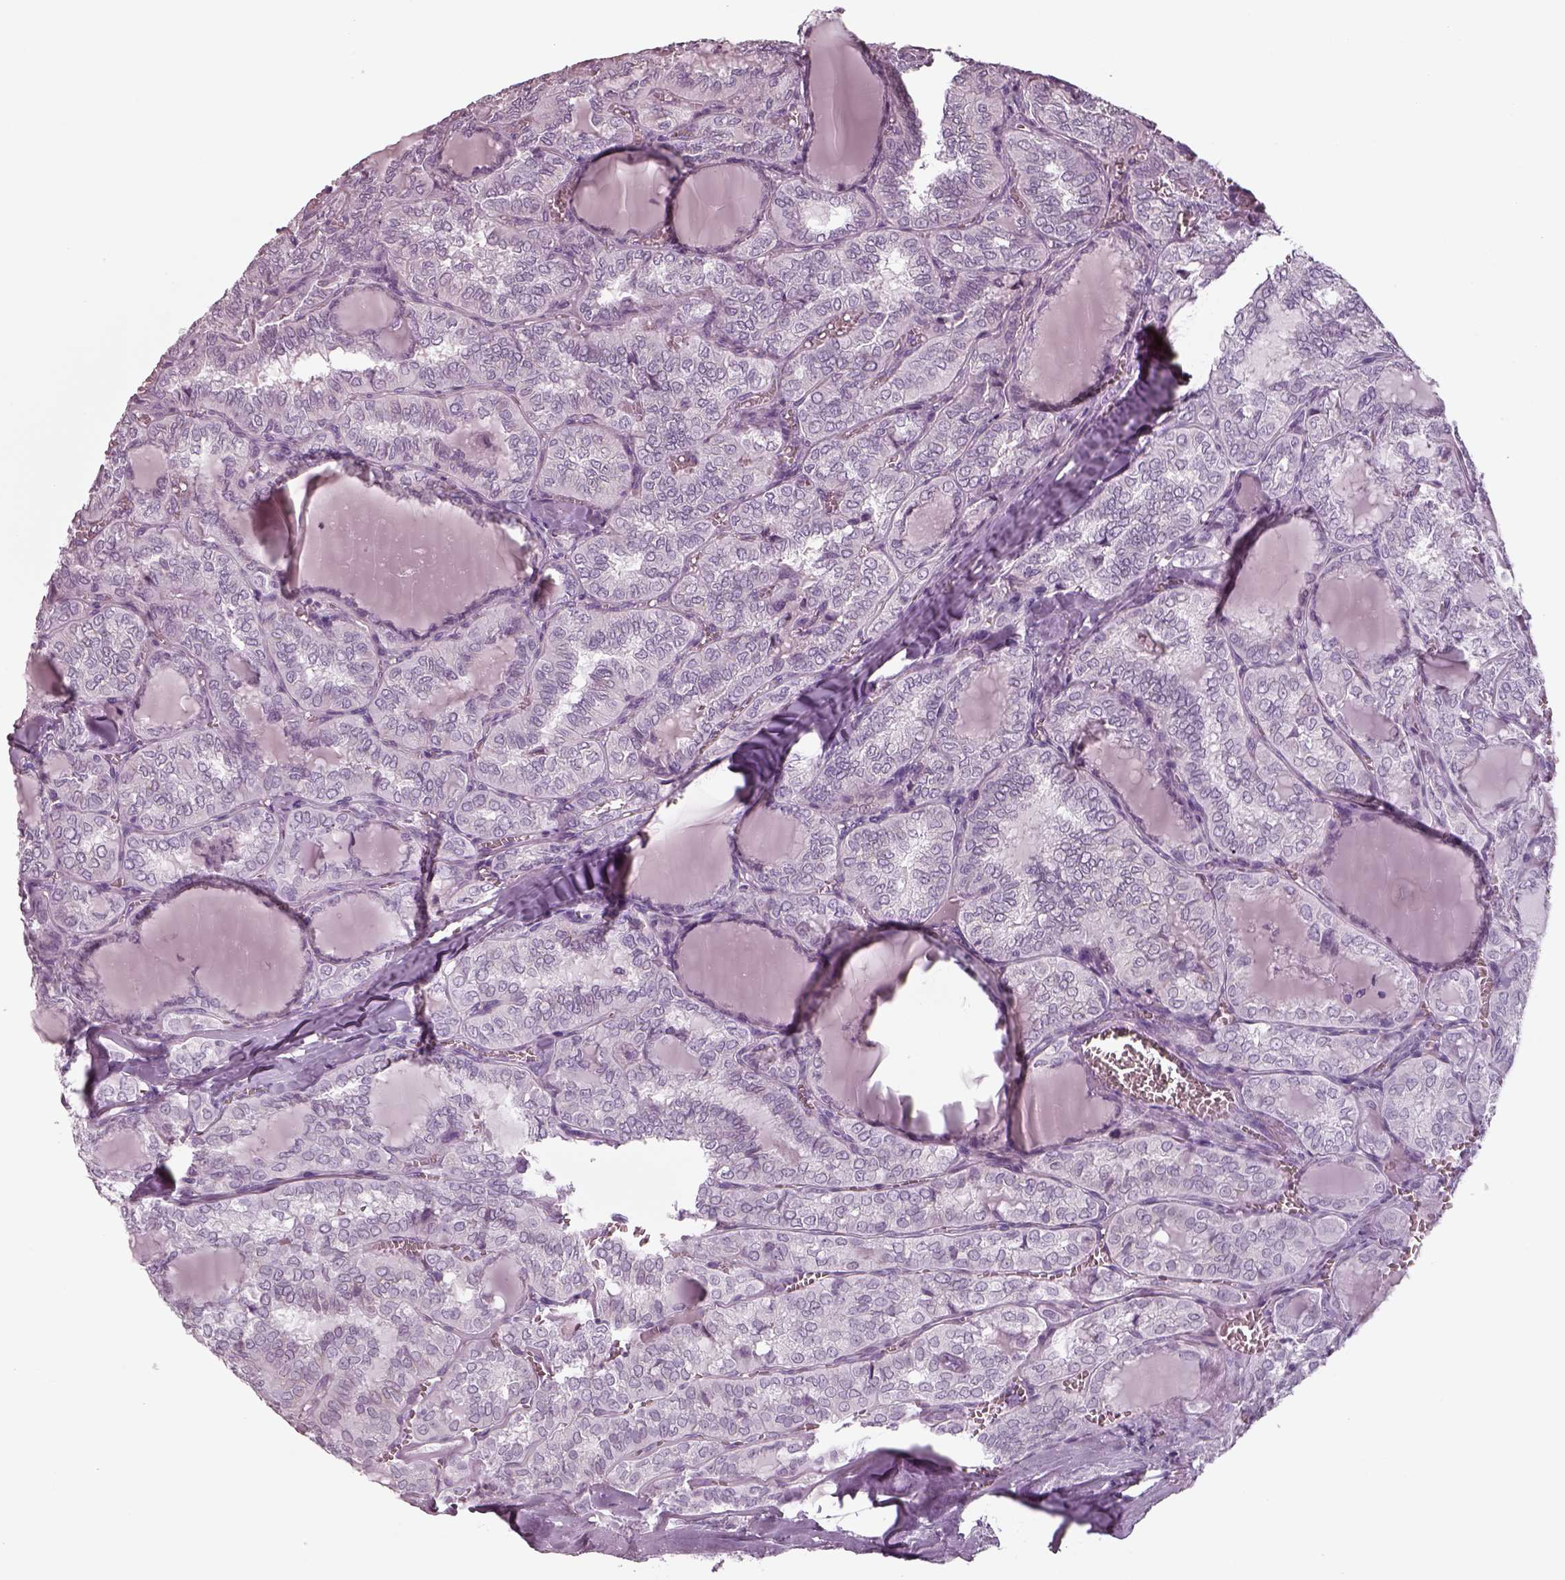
{"staining": {"intensity": "negative", "quantity": "none", "location": "none"}, "tissue": "thyroid cancer", "cell_type": "Tumor cells", "image_type": "cancer", "snomed": [{"axis": "morphology", "description": "Papillary adenocarcinoma, NOS"}, {"axis": "topography", "description": "Thyroid gland"}], "caption": "IHC histopathology image of human papillary adenocarcinoma (thyroid) stained for a protein (brown), which displays no expression in tumor cells.", "gene": "SEPTIN14", "patient": {"sex": "female", "age": 41}}